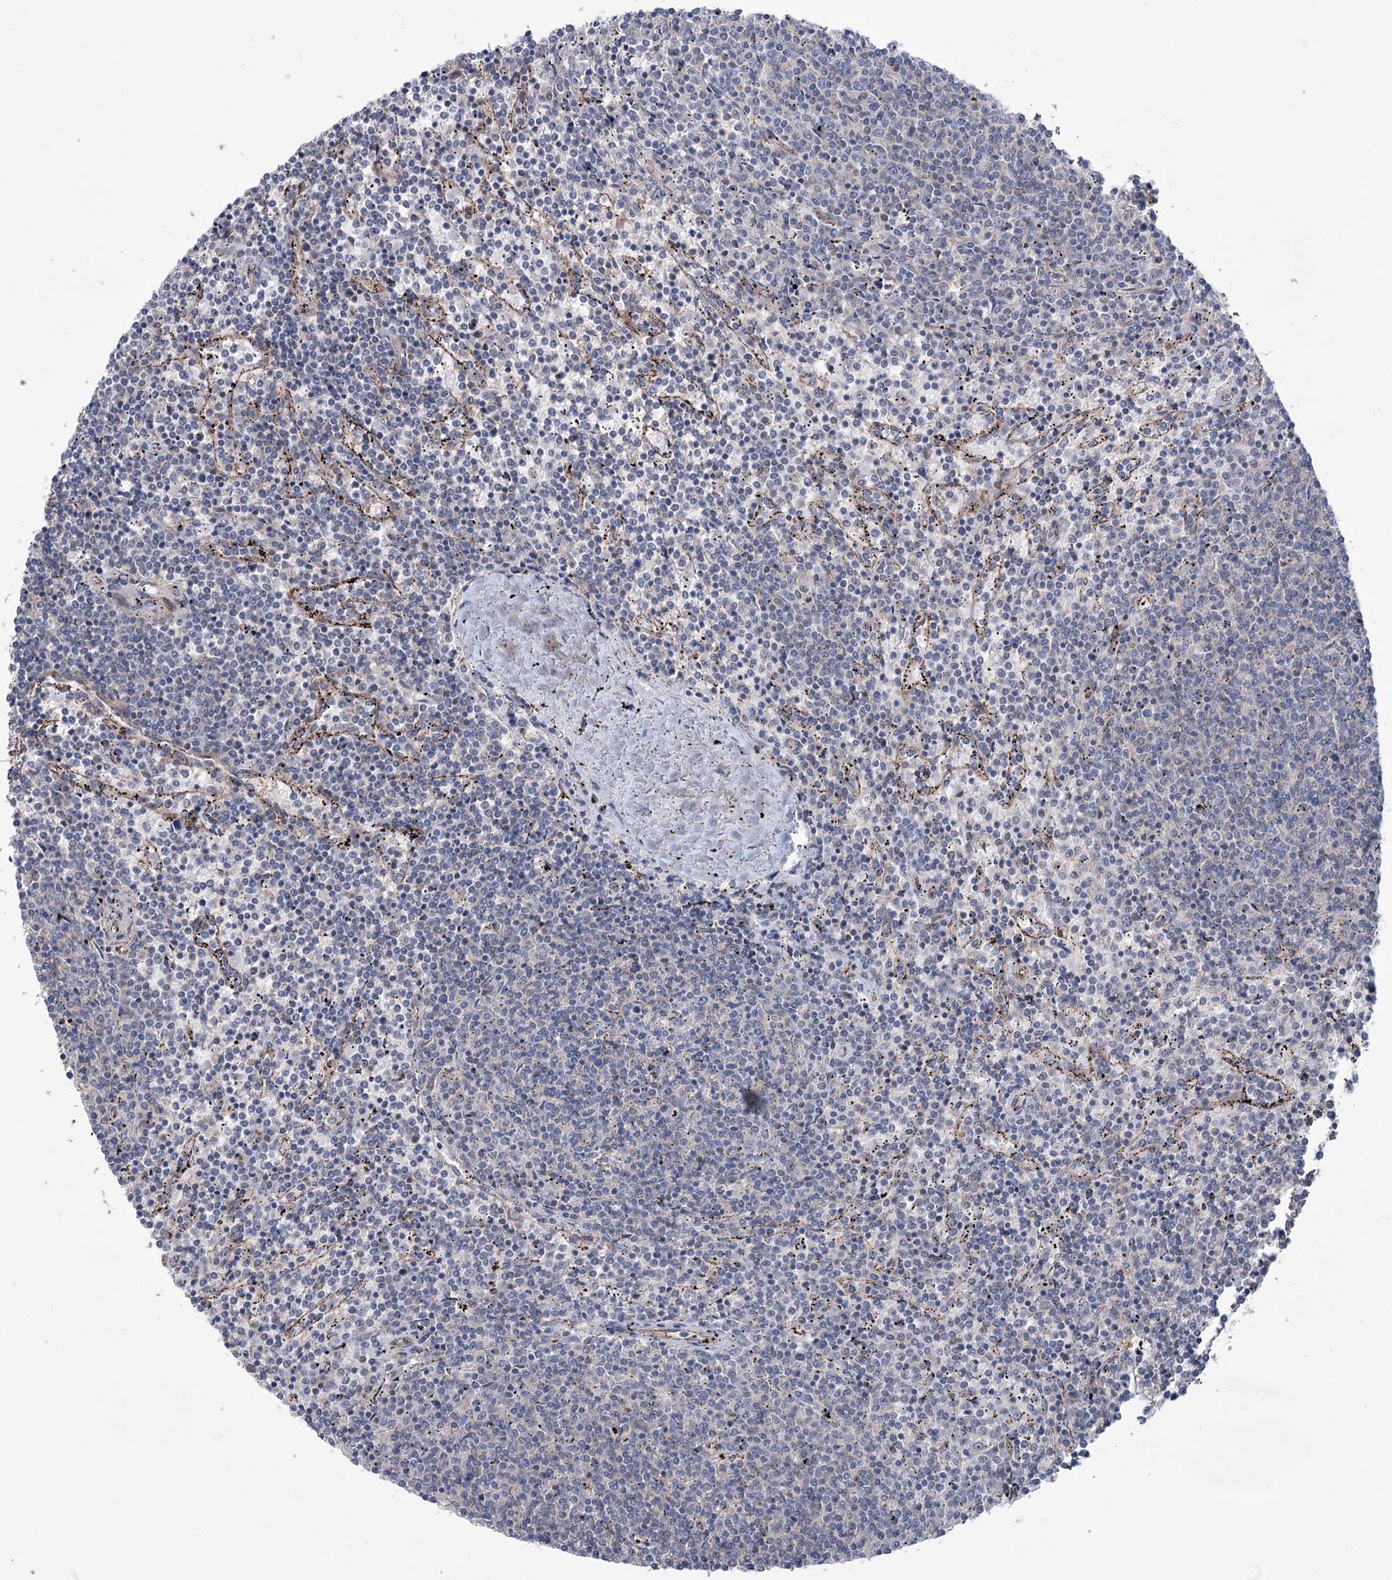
{"staining": {"intensity": "negative", "quantity": "none", "location": "none"}, "tissue": "lymphoma", "cell_type": "Tumor cells", "image_type": "cancer", "snomed": [{"axis": "morphology", "description": "Malignant lymphoma, non-Hodgkin's type, Low grade"}, {"axis": "topography", "description": "Spleen"}], "caption": "Immunohistochemistry (IHC) histopathology image of human lymphoma stained for a protein (brown), which demonstrates no expression in tumor cells.", "gene": "TRIM71", "patient": {"sex": "female", "age": 50}}